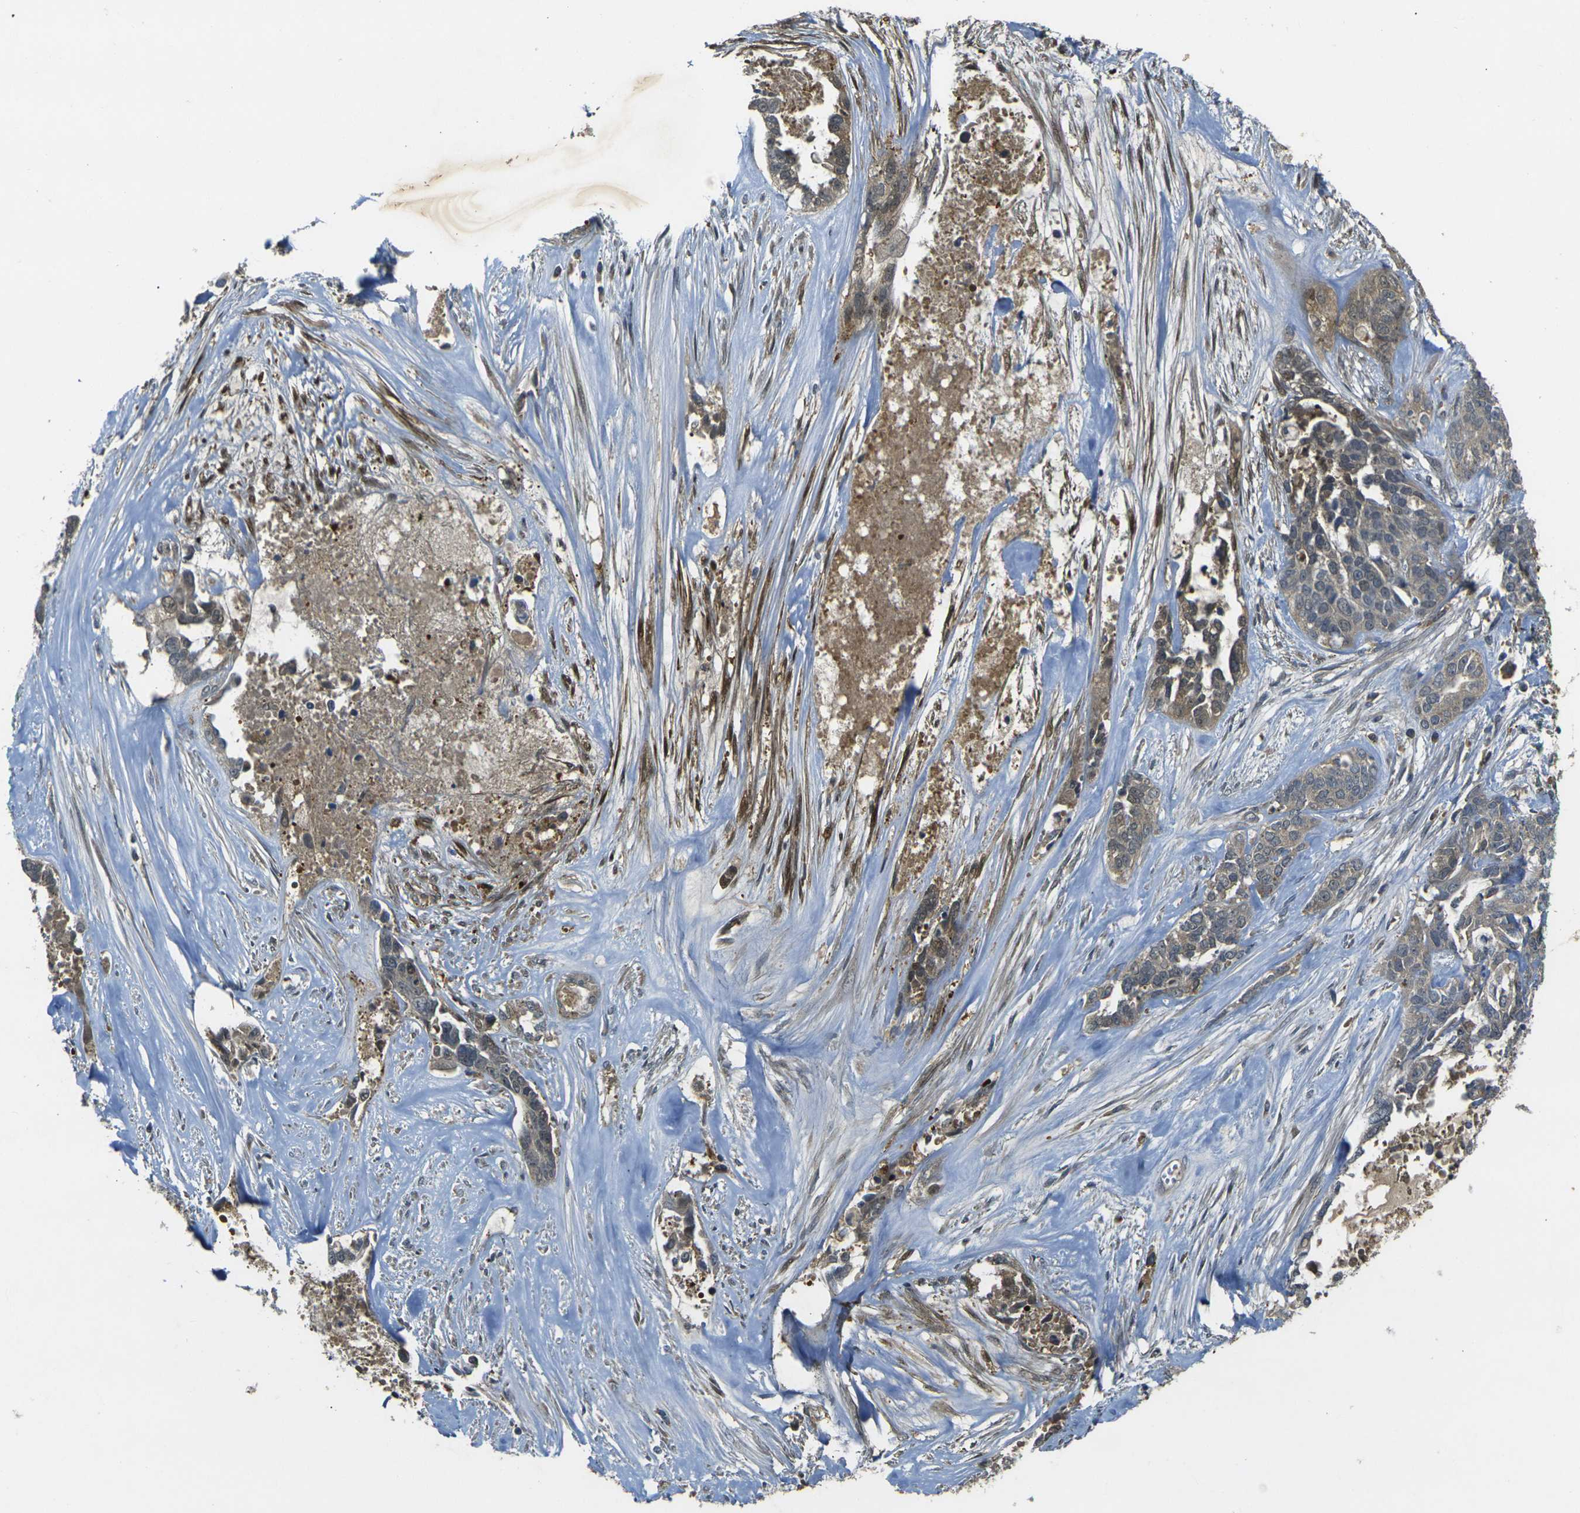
{"staining": {"intensity": "weak", "quantity": ">75%", "location": "cytoplasmic/membranous"}, "tissue": "ovarian cancer", "cell_type": "Tumor cells", "image_type": "cancer", "snomed": [{"axis": "morphology", "description": "Cystadenocarcinoma, serous, NOS"}, {"axis": "topography", "description": "Ovary"}], "caption": "Brown immunohistochemical staining in ovarian serous cystadenocarcinoma exhibits weak cytoplasmic/membranous expression in approximately >75% of tumor cells.", "gene": "PIGL", "patient": {"sex": "female", "age": 44}}